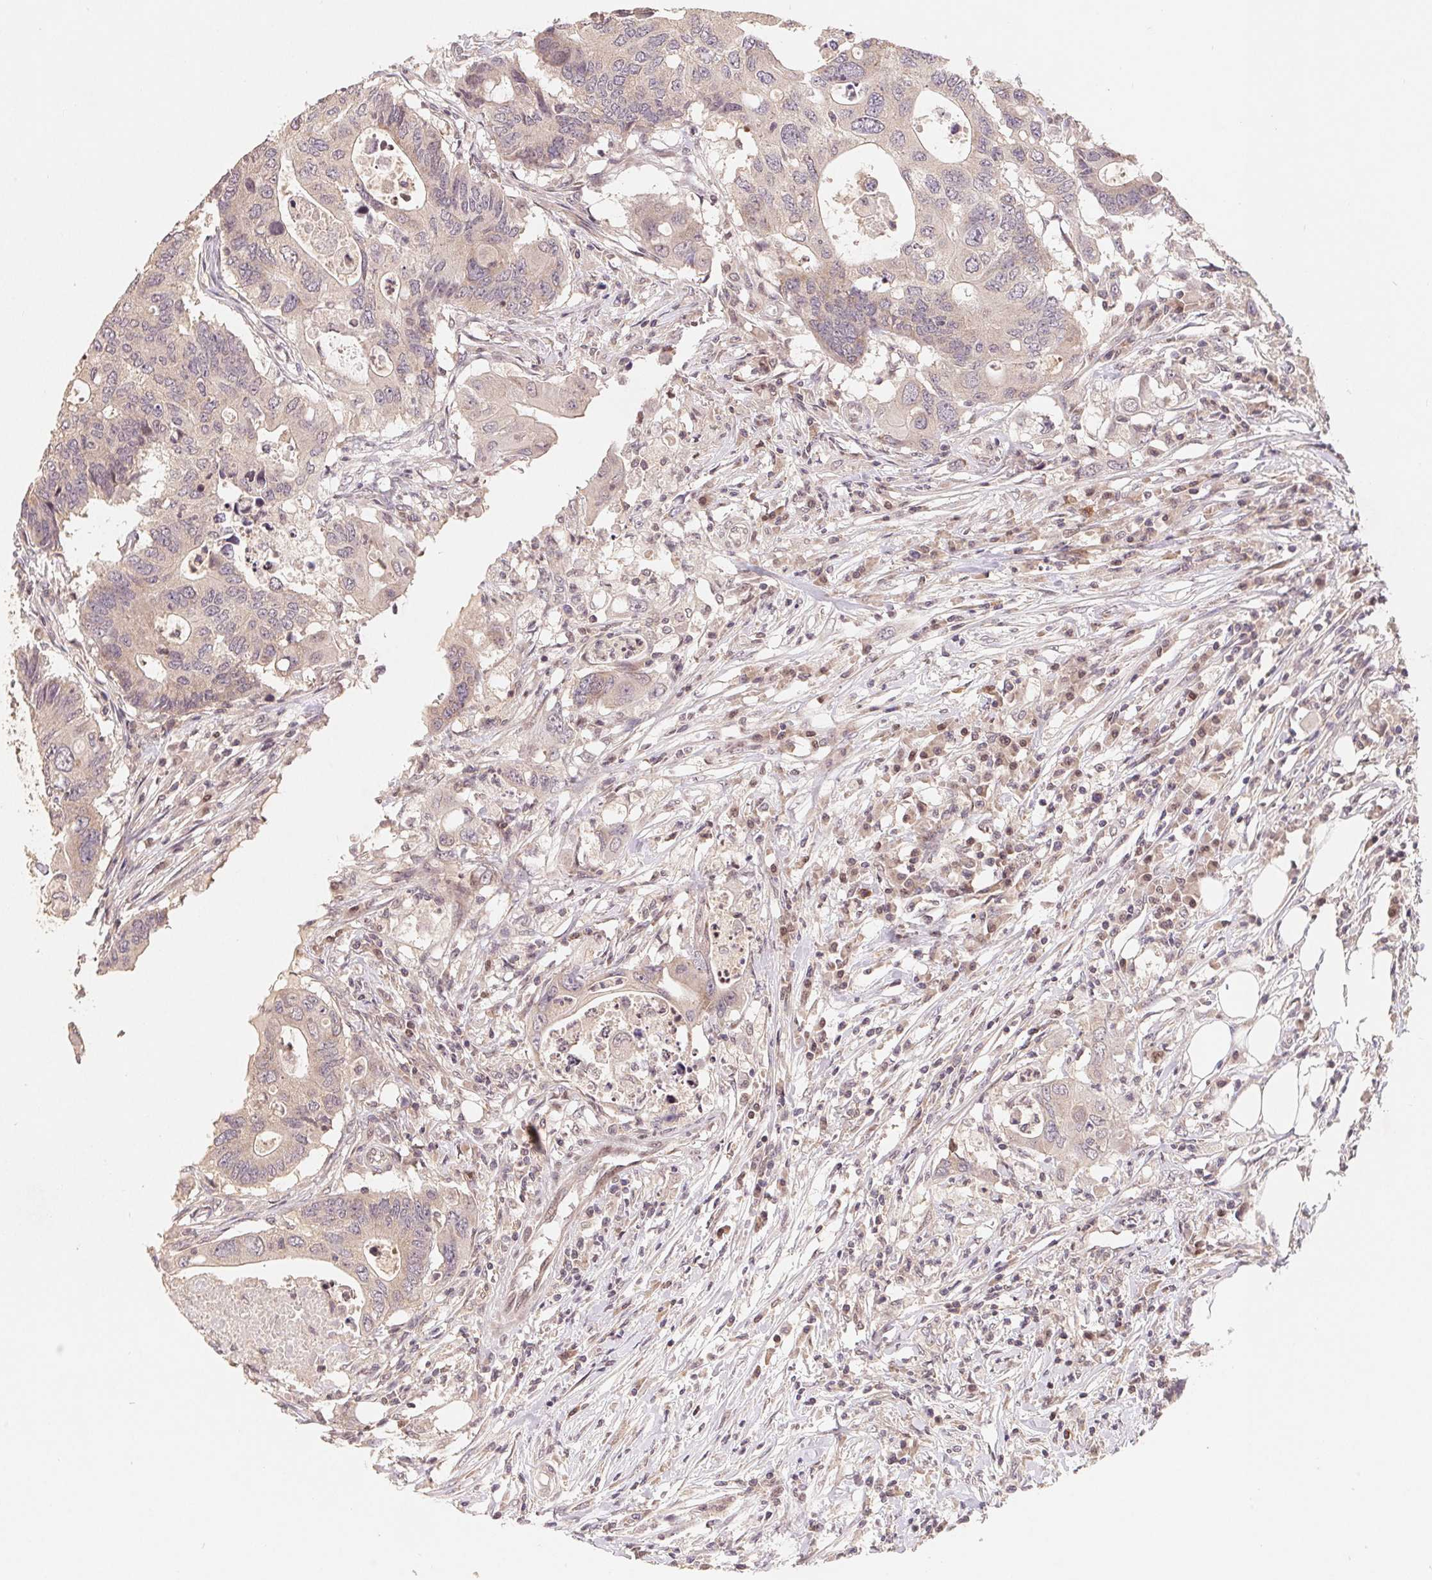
{"staining": {"intensity": "negative", "quantity": "none", "location": "none"}, "tissue": "colorectal cancer", "cell_type": "Tumor cells", "image_type": "cancer", "snomed": [{"axis": "morphology", "description": "Adenocarcinoma, NOS"}, {"axis": "topography", "description": "Colon"}], "caption": "A histopathology image of colorectal cancer (adenocarcinoma) stained for a protein demonstrates no brown staining in tumor cells.", "gene": "HMGN3", "patient": {"sex": "male", "age": 71}}